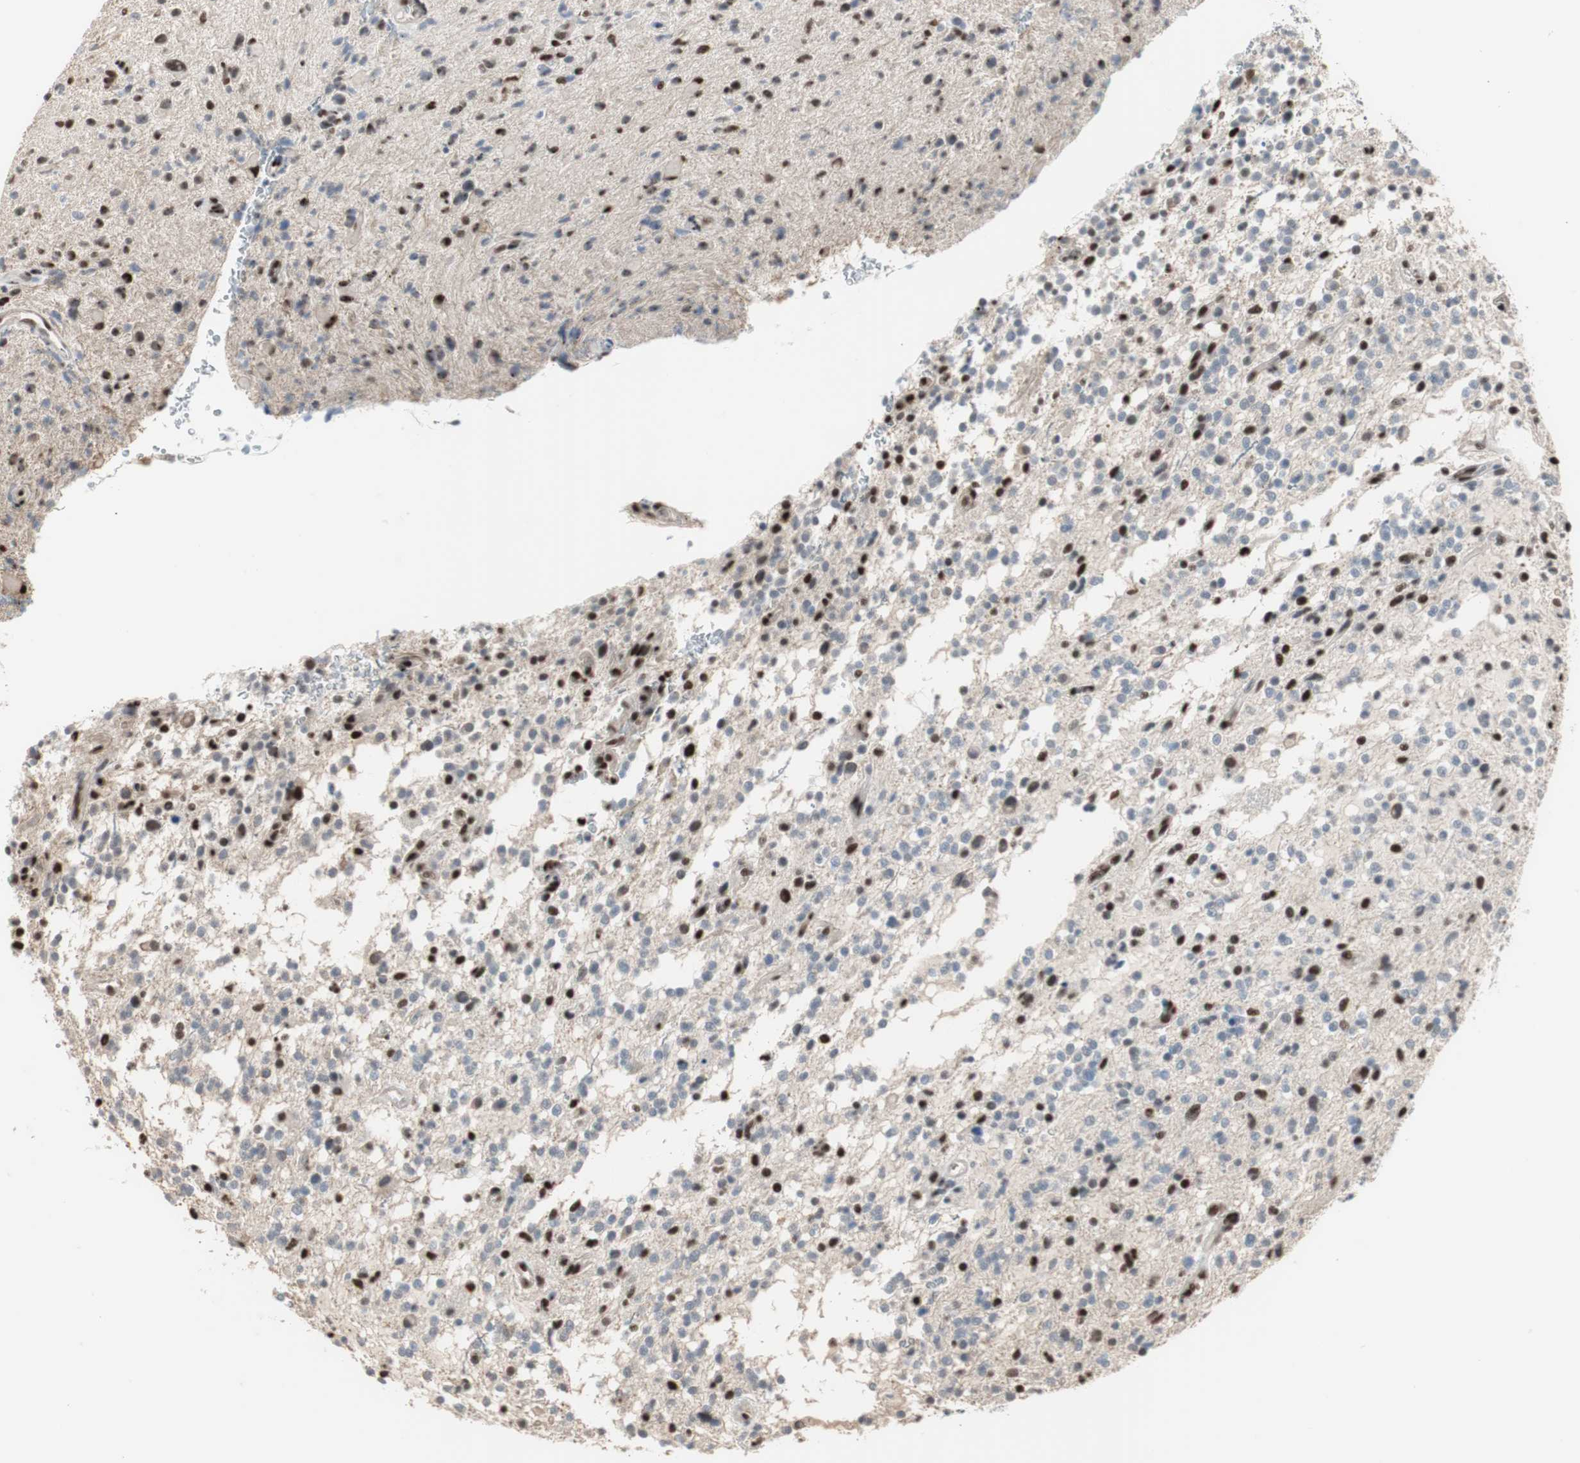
{"staining": {"intensity": "moderate", "quantity": "<25%", "location": "nuclear"}, "tissue": "glioma", "cell_type": "Tumor cells", "image_type": "cancer", "snomed": [{"axis": "morphology", "description": "Glioma, malignant, High grade"}, {"axis": "topography", "description": "Brain"}], "caption": "Immunohistochemical staining of human high-grade glioma (malignant) shows low levels of moderate nuclear protein expression in approximately <25% of tumor cells.", "gene": "PML", "patient": {"sex": "male", "age": 48}}